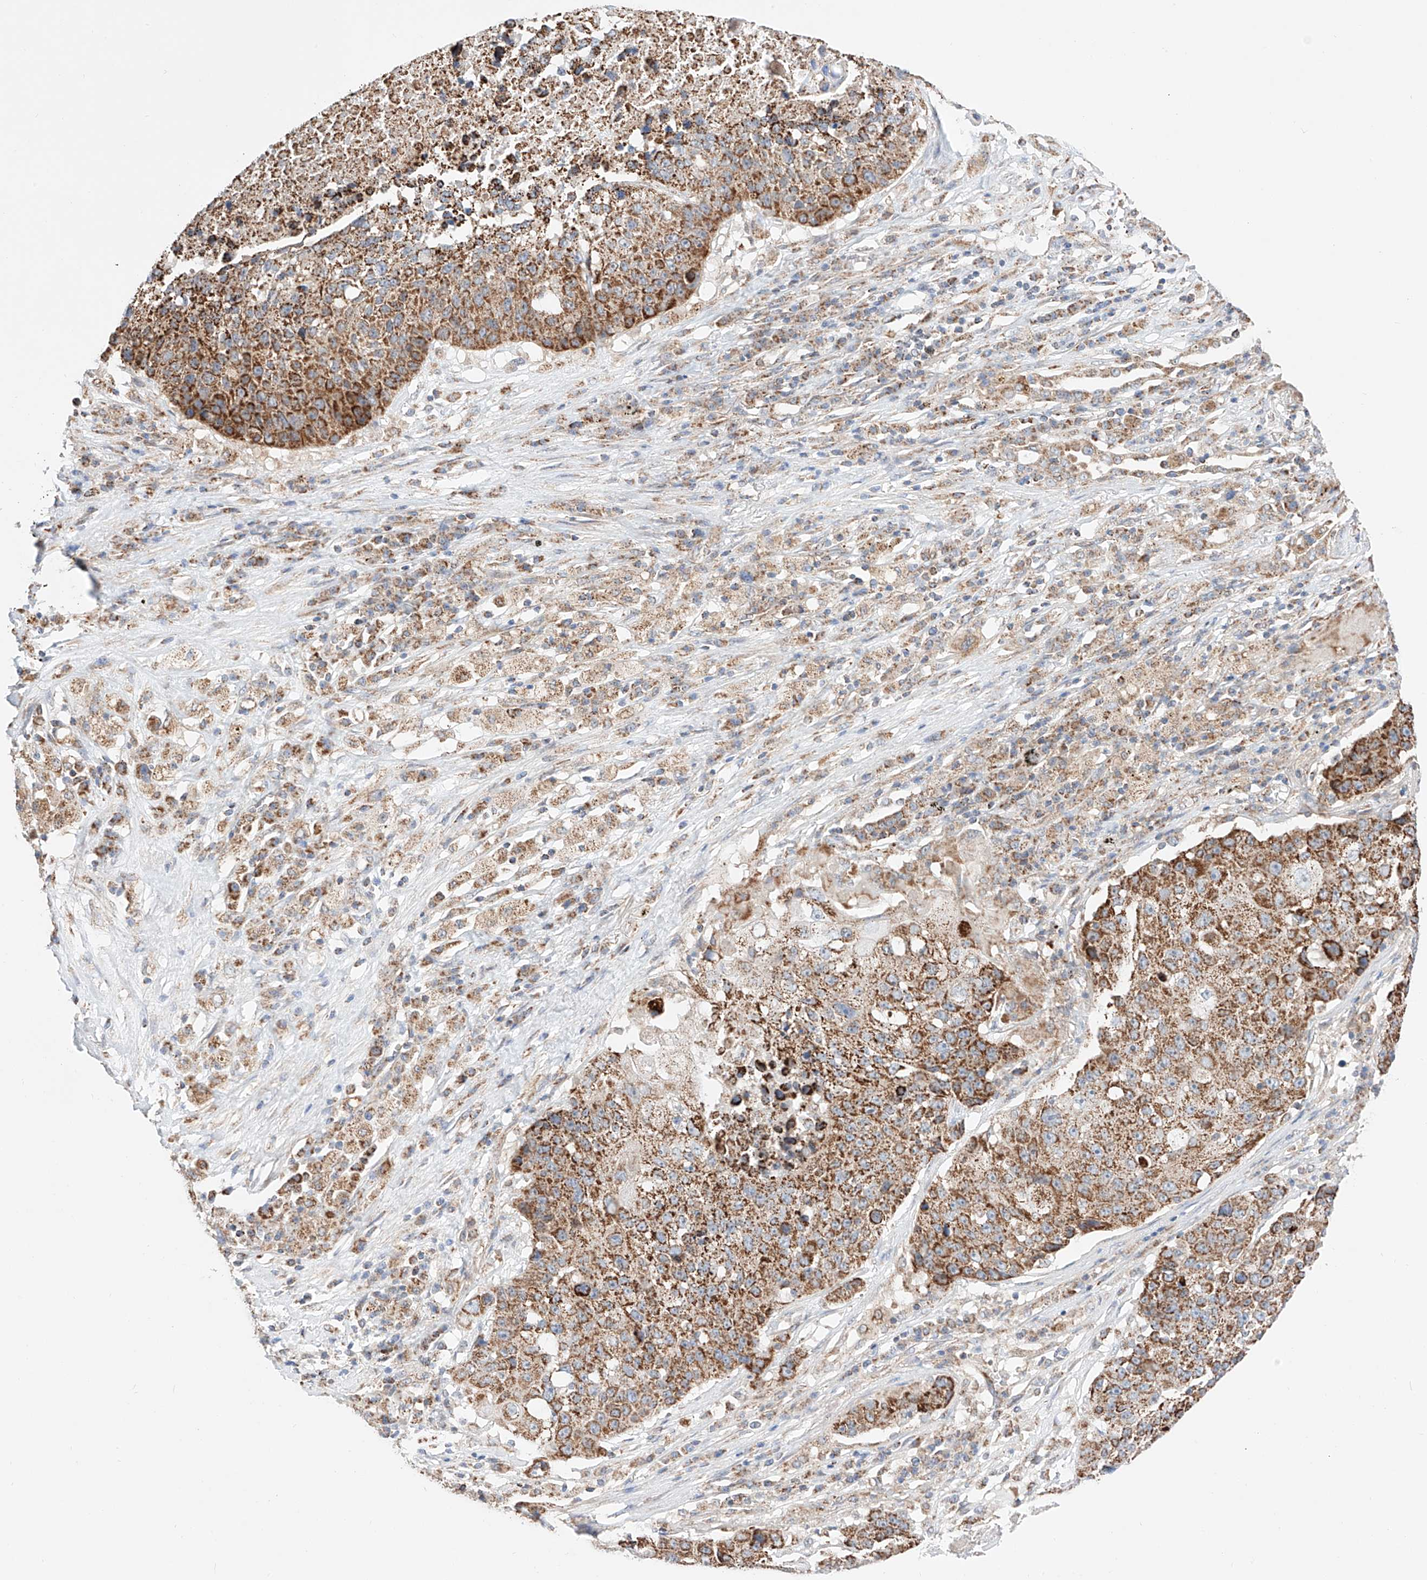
{"staining": {"intensity": "strong", "quantity": ">75%", "location": "cytoplasmic/membranous"}, "tissue": "lung cancer", "cell_type": "Tumor cells", "image_type": "cancer", "snomed": [{"axis": "morphology", "description": "Squamous cell carcinoma, NOS"}, {"axis": "topography", "description": "Lung"}], "caption": "Lung cancer (squamous cell carcinoma) stained with a brown dye reveals strong cytoplasmic/membranous positive expression in about >75% of tumor cells.", "gene": "KTI12", "patient": {"sex": "male", "age": 61}}